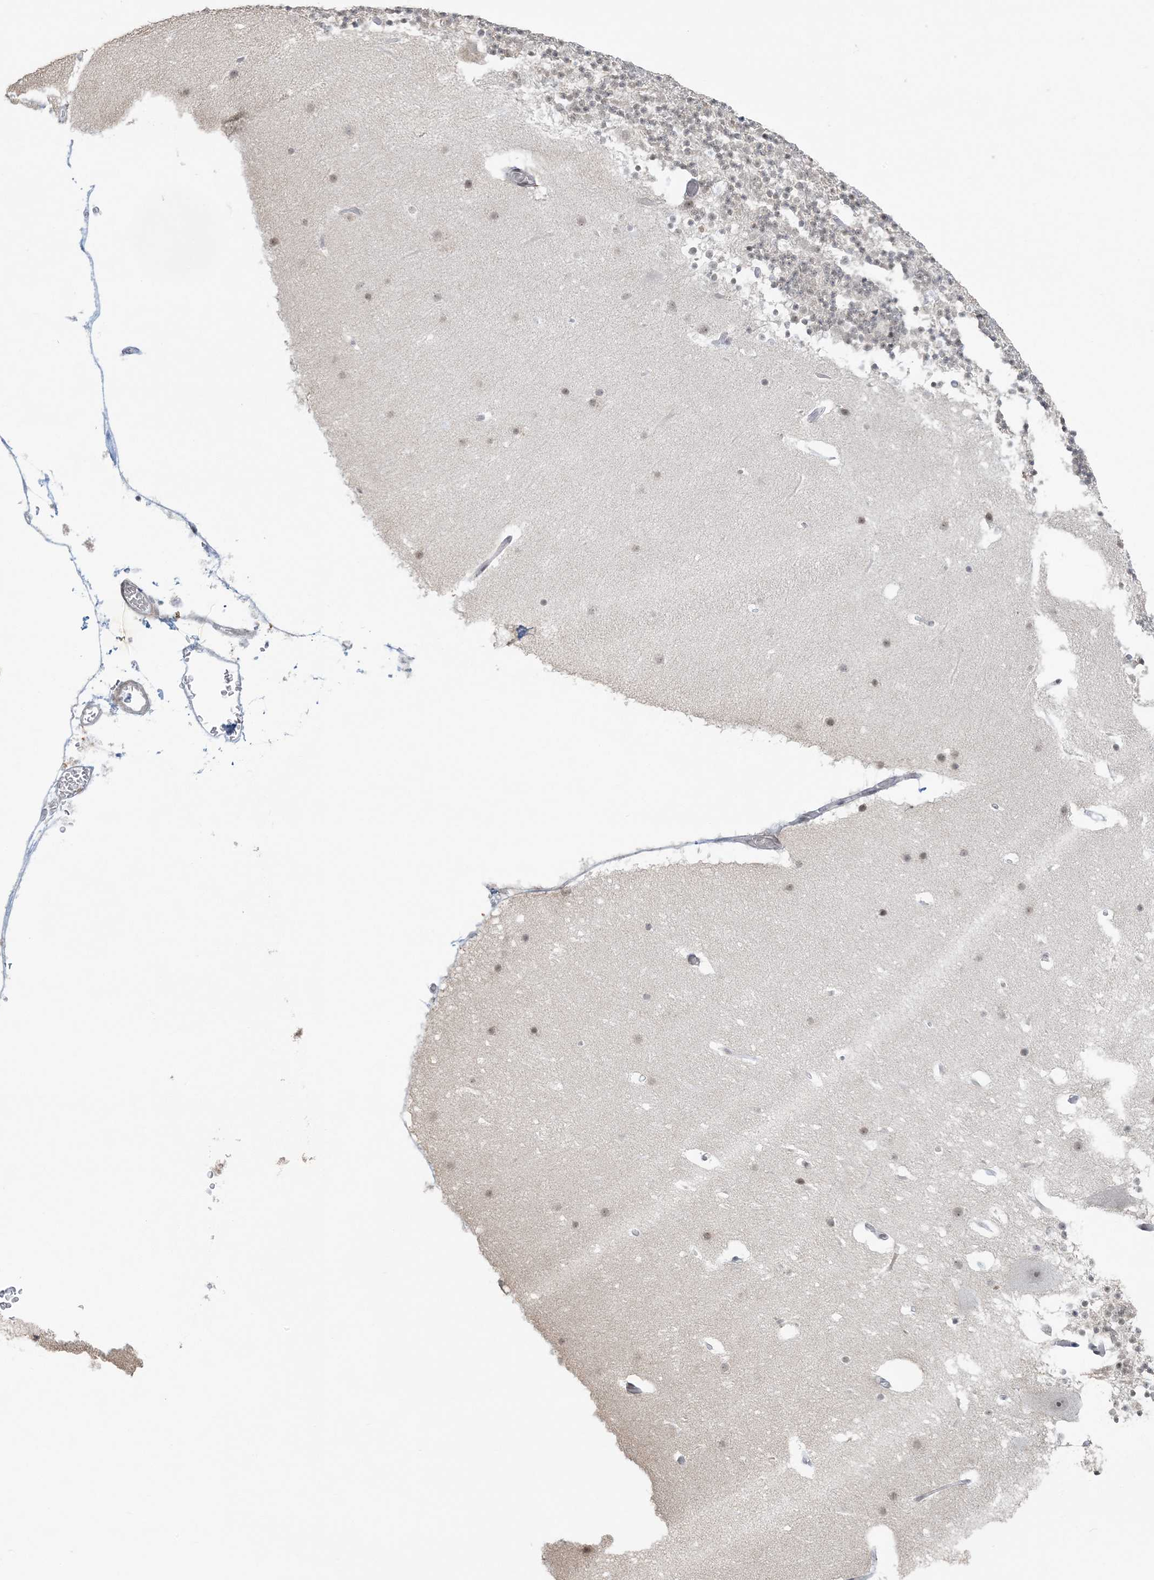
{"staining": {"intensity": "weak", "quantity": "25%-75%", "location": "nuclear"}, "tissue": "cerebellum", "cell_type": "Cells in granular layer", "image_type": "normal", "snomed": [{"axis": "morphology", "description": "Normal tissue, NOS"}, {"axis": "topography", "description": "Cerebellum"}], "caption": "Brown immunohistochemical staining in benign human cerebellum exhibits weak nuclear positivity in approximately 25%-75% of cells in granular layer.", "gene": "ZNF787", "patient": {"sex": "male", "age": 57}}